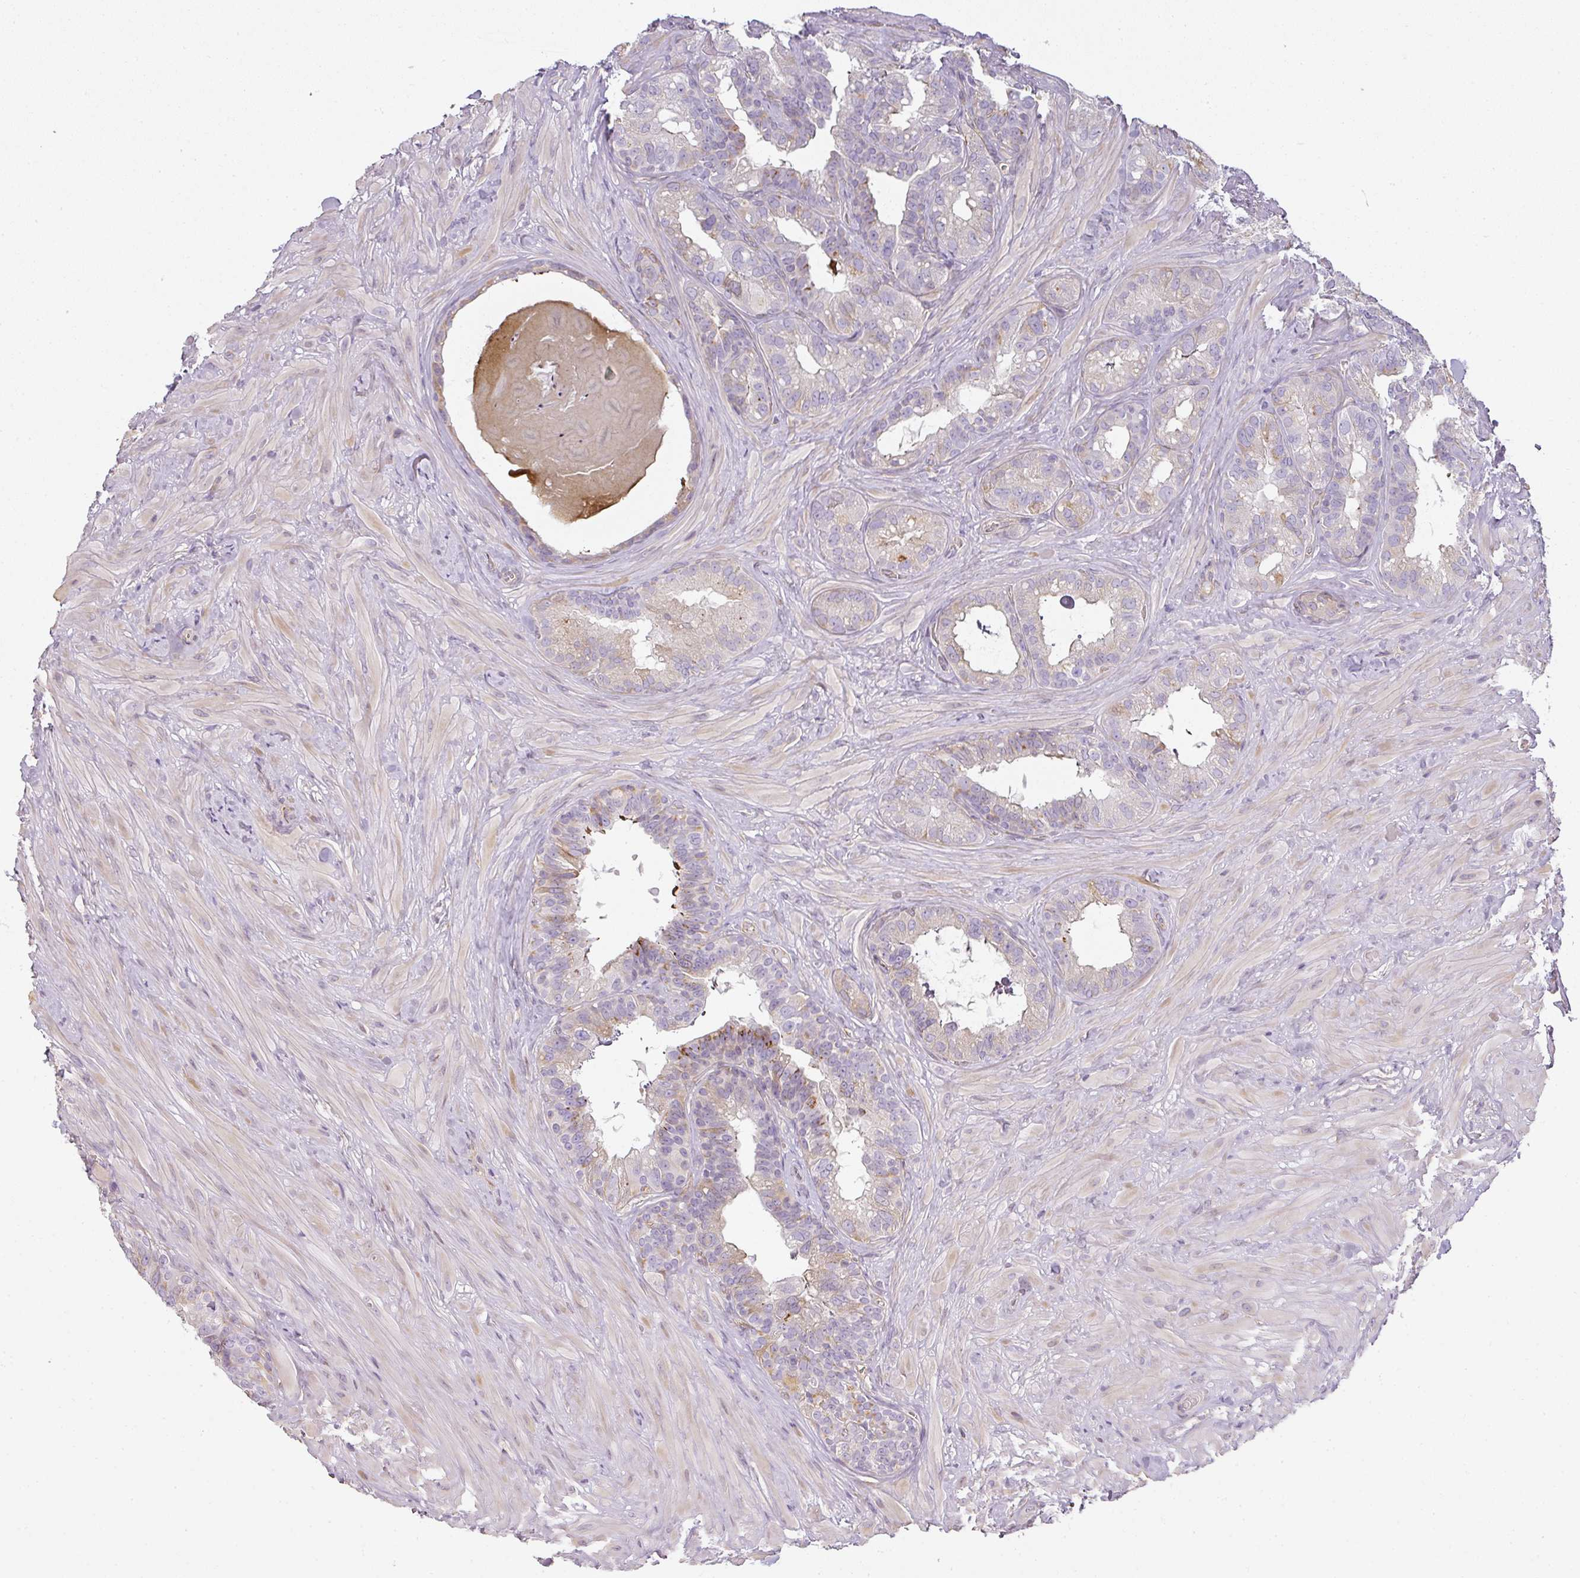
{"staining": {"intensity": "moderate", "quantity": "<25%", "location": "cytoplasmic/membranous"}, "tissue": "seminal vesicle", "cell_type": "Glandular cells", "image_type": "normal", "snomed": [{"axis": "morphology", "description": "Normal tissue, NOS"}, {"axis": "topography", "description": "Seminal veicle"}], "caption": "Seminal vesicle stained with immunohistochemistry displays moderate cytoplasmic/membranous positivity in about <25% of glandular cells.", "gene": "ATP8B2", "patient": {"sex": "male", "age": 60}}